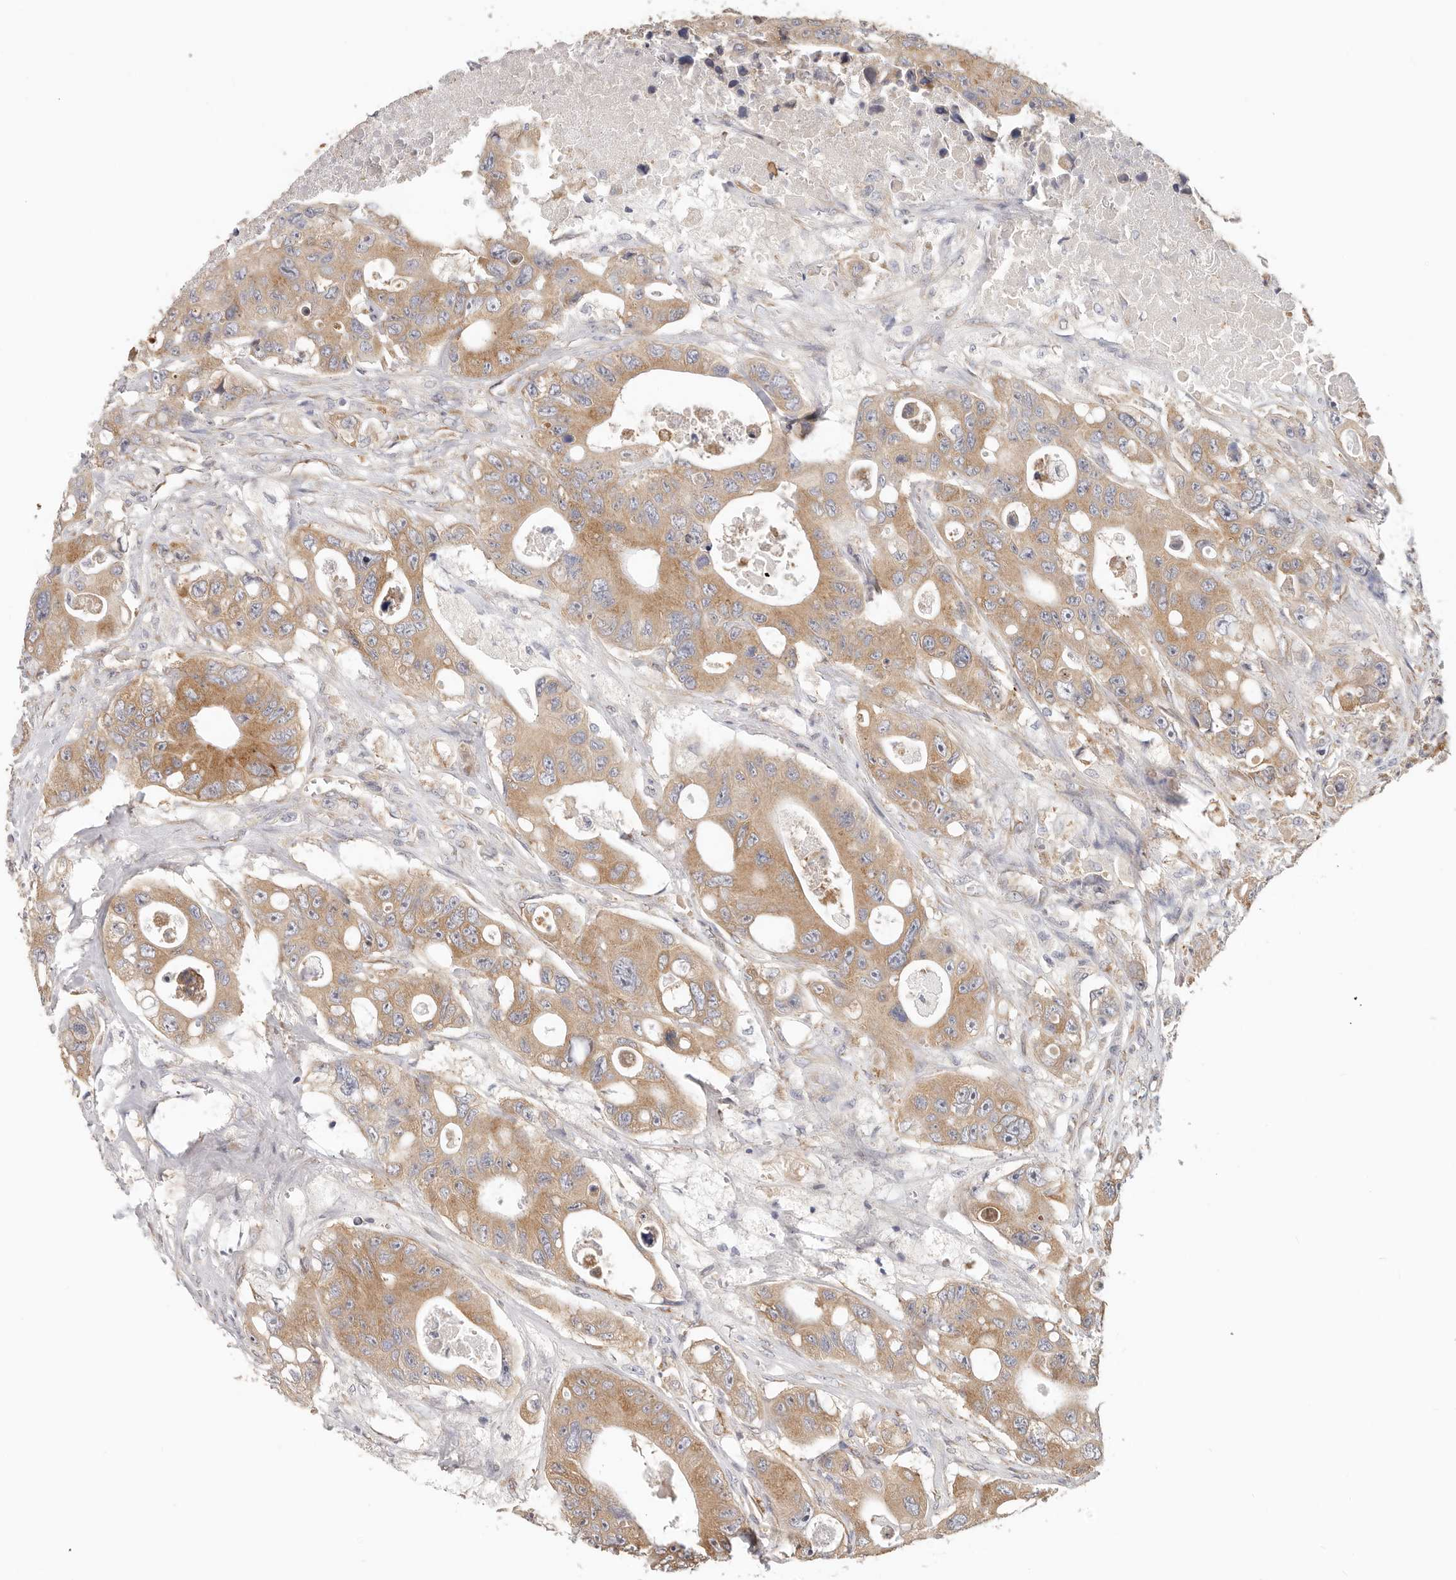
{"staining": {"intensity": "moderate", "quantity": ">75%", "location": "cytoplasmic/membranous"}, "tissue": "colorectal cancer", "cell_type": "Tumor cells", "image_type": "cancer", "snomed": [{"axis": "morphology", "description": "Adenocarcinoma, NOS"}, {"axis": "topography", "description": "Colon"}], "caption": "Colorectal cancer (adenocarcinoma) tissue exhibits moderate cytoplasmic/membranous expression in approximately >75% of tumor cells", "gene": "AFDN", "patient": {"sex": "female", "age": 46}}